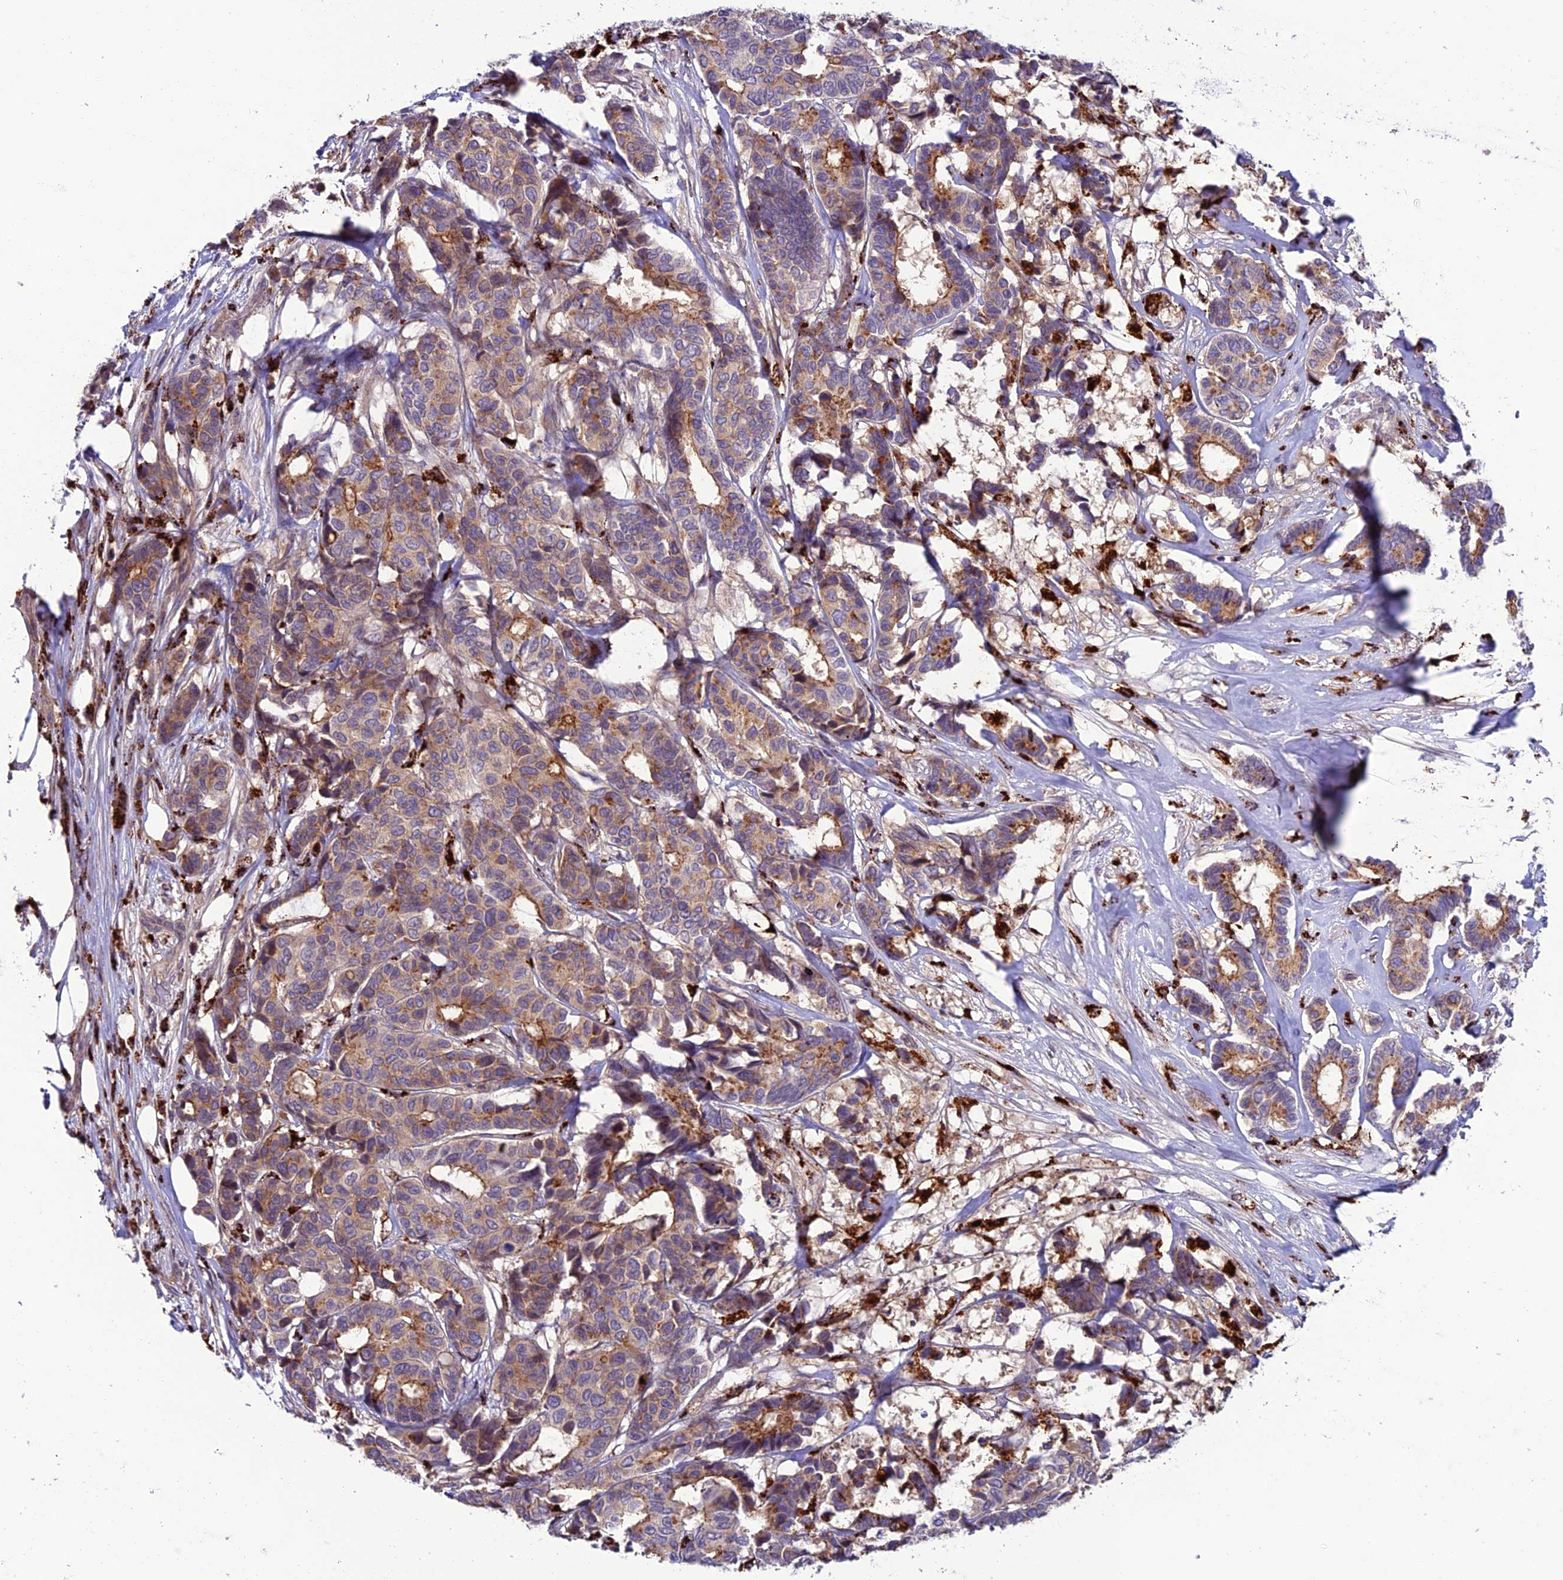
{"staining": {"intensity": "moderate", "quantity": "25%-75%", "location": "cytoplasmic/membranous"}, "tissue": "breast cancer", "cell_type": "Tumor cells", "image_type": "cancer", "snomed": [{"axis": "morphology", "description": "Duct carcinoma"}, {"axis": "topography", "description": "Breast"}], "caption": "A histopathology image showing moderate cytoplasmic/membranous positivity in approximately 25%-75% of tumor cells in breast intraductal carcinoma, as visualized by brown immunohistochemical staining.", "gene": "ARHGEF18", "patient": {"sex": "female", "age": 87}}